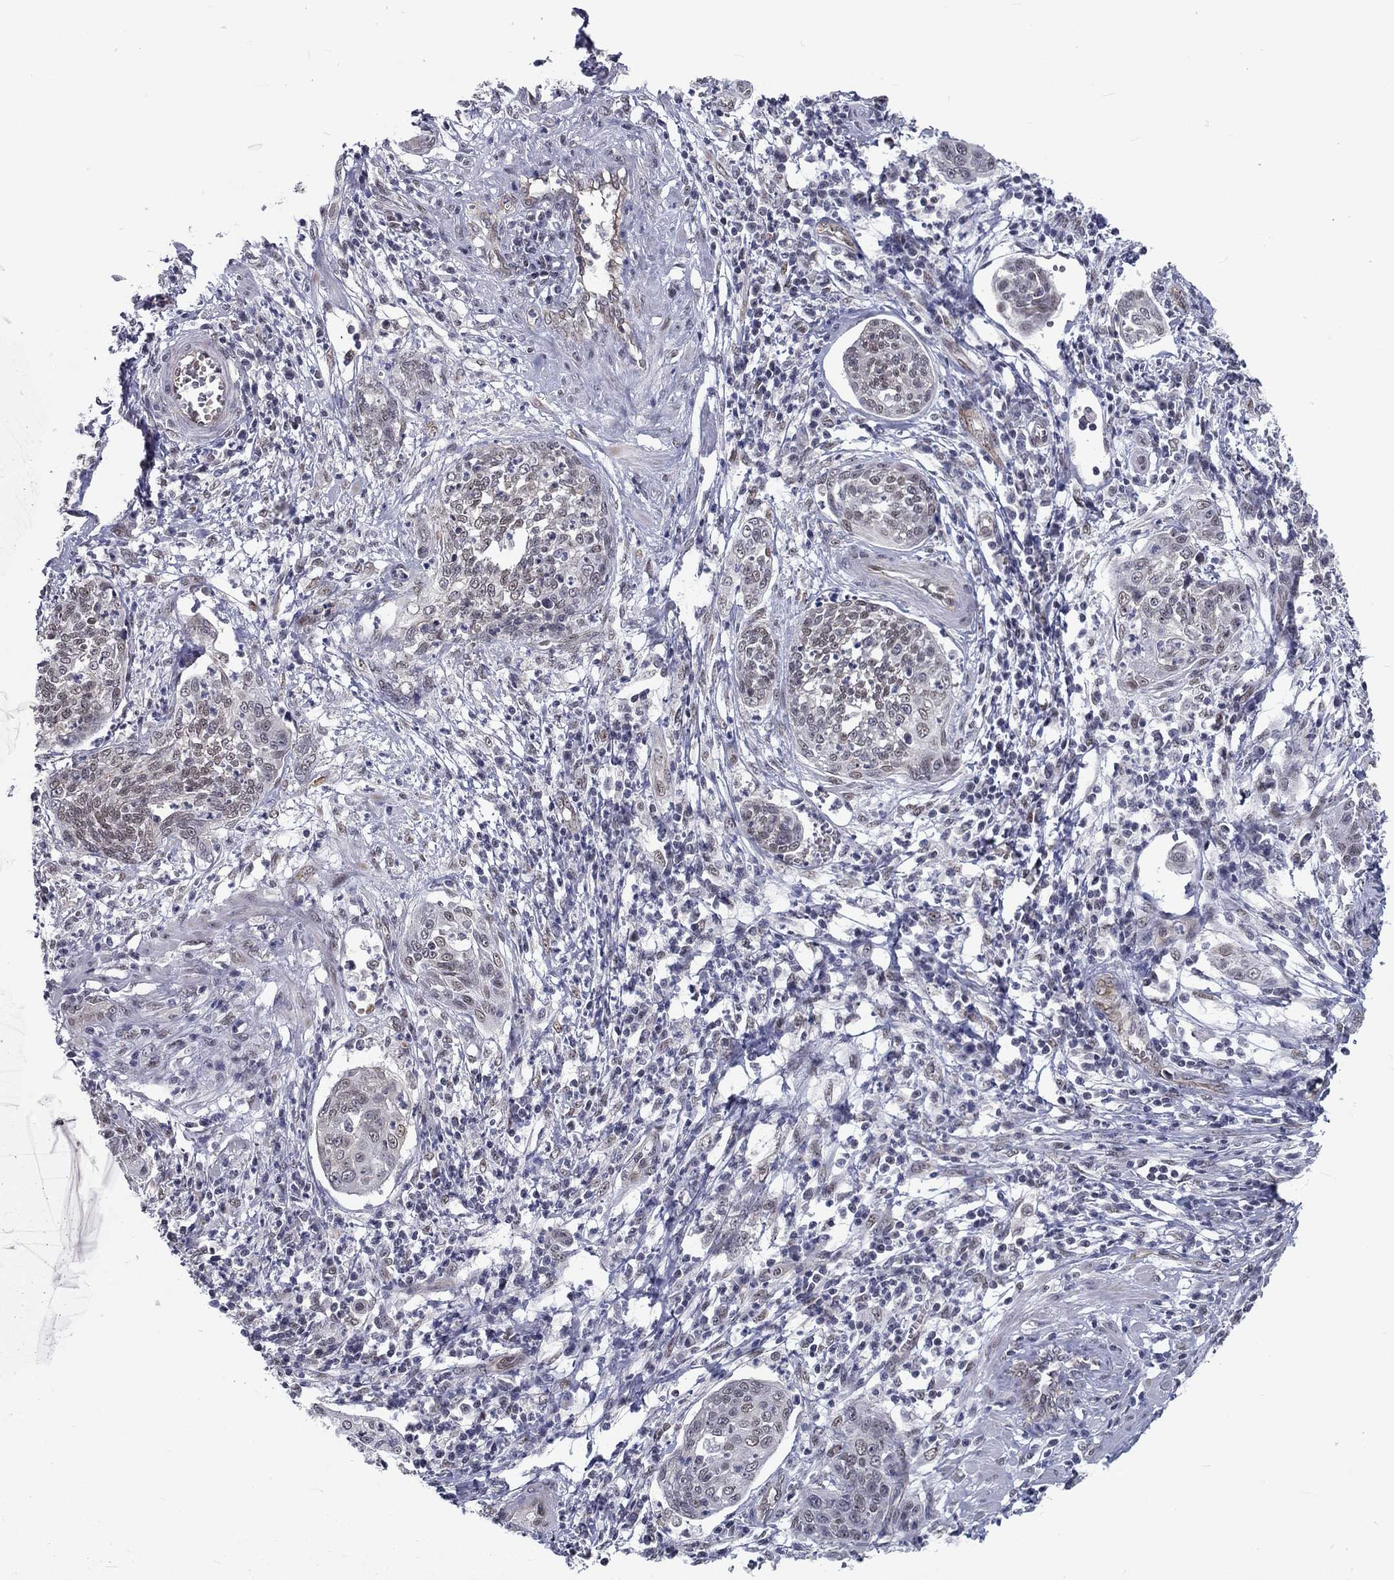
{"staining": {"intensity": "negative", "quantity": "none", "location": "none"}, "tissue": "cervical cancer", "cell_type": "Tumor cells", "image_type": "cancer", "snomed": [{"axis": "morphology", "description": "Squamous cell carcinoma, NOS"}, {"axis": "topography", "description": "Cervix"}], "caption": "Immunohistochemical staining of cervical squamous cell carcinoma displays no significant staining in tumor cells.", "gene": "ZBED1", "patient": {"sex": "female", "age": 34}}